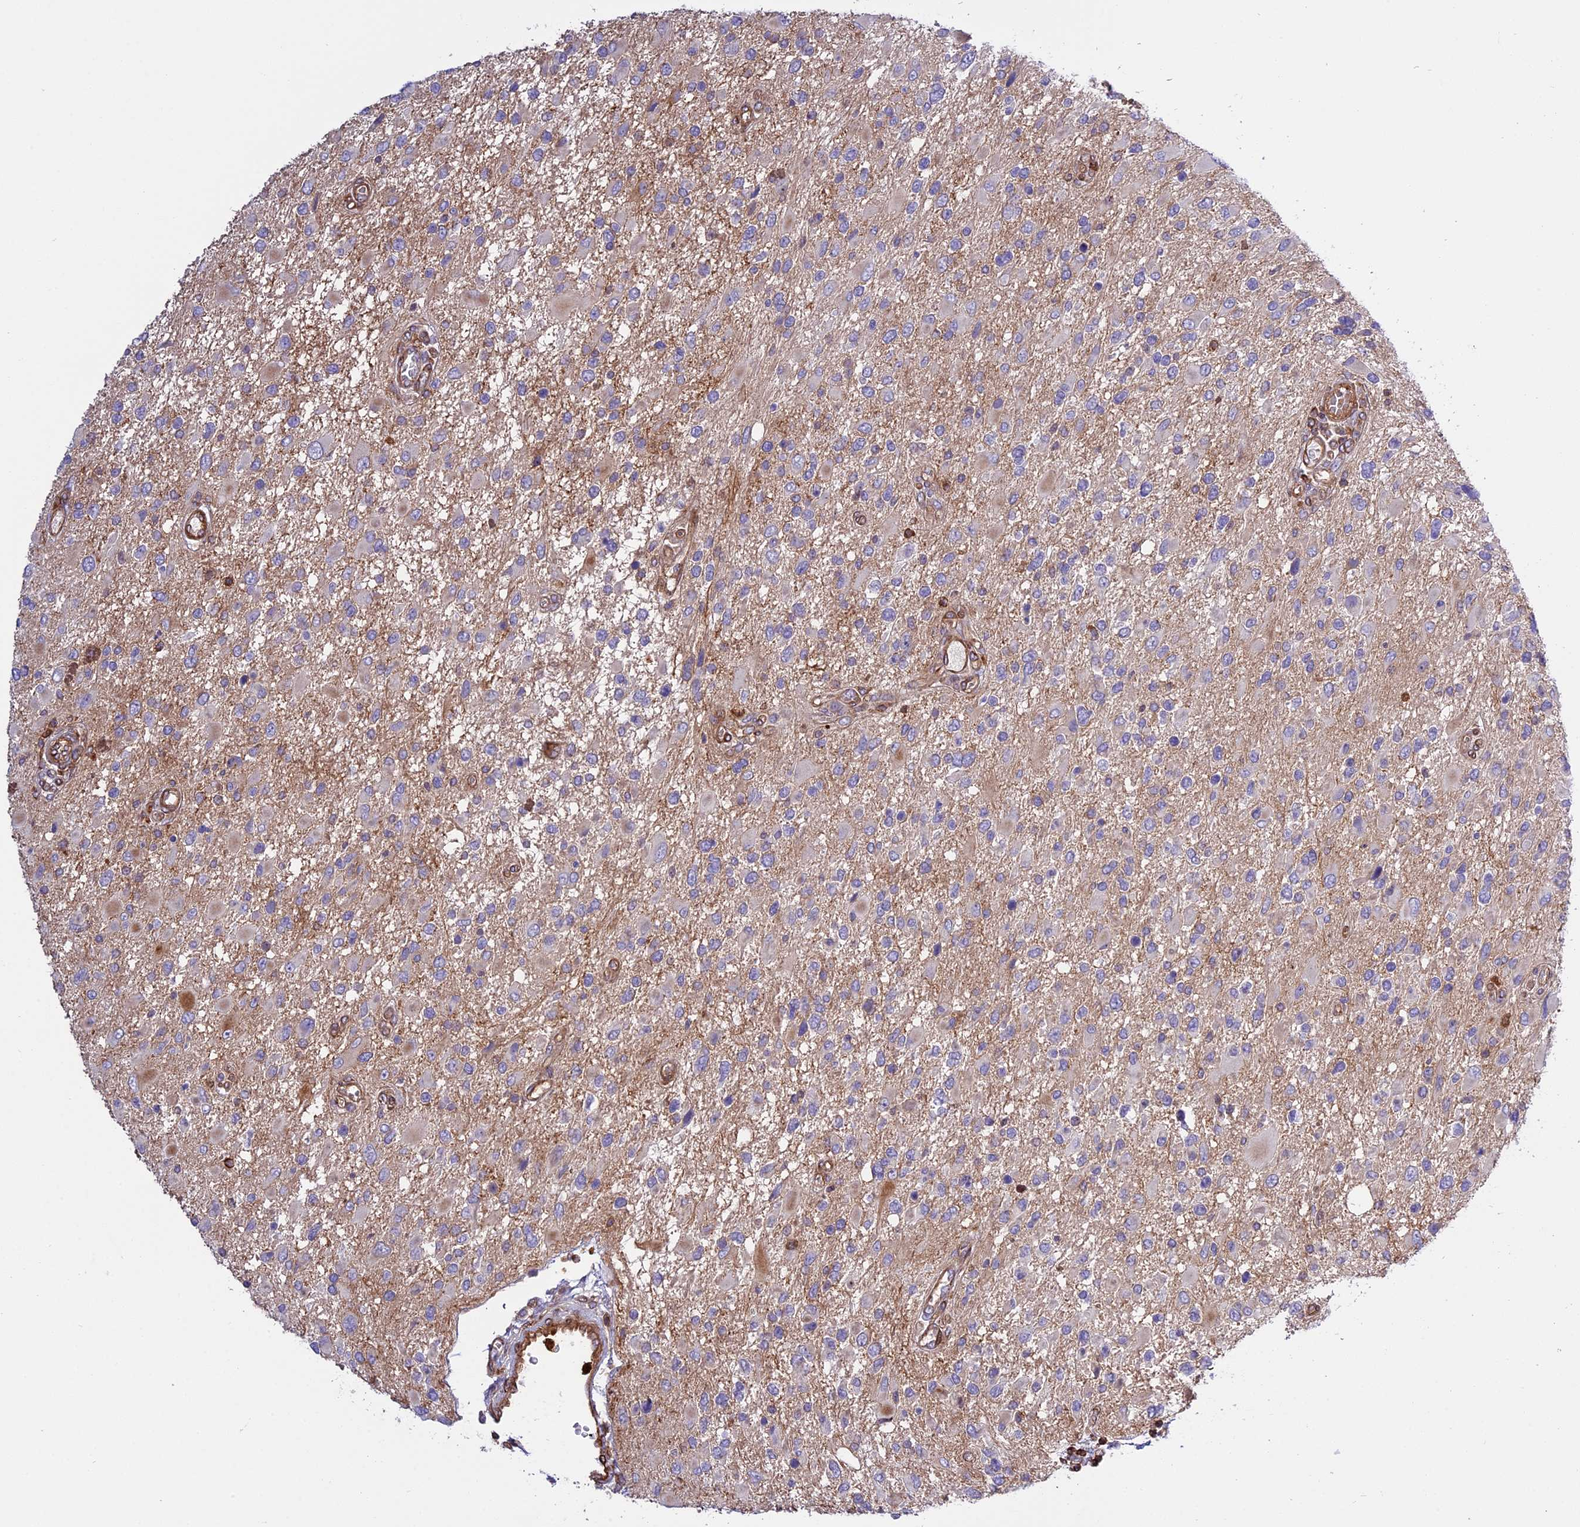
{"staining": {"intensity": "weak", "quantity": "<25%", "location": "cytoplasmic/membranous"}, "tissue": "glioma", "cell_type": "Tumor cells", "image_type": "cancer", "snomed": [{"axis": "morphology", "description": "Glioma, malignant, High grade"}, {"axis": "topography", "description": "Brain"}], "caption": "Tumor cells show no significant protein staining in glioma.", "gene": "CD99L2", "patient": {"sex": "male", "age": 53}}